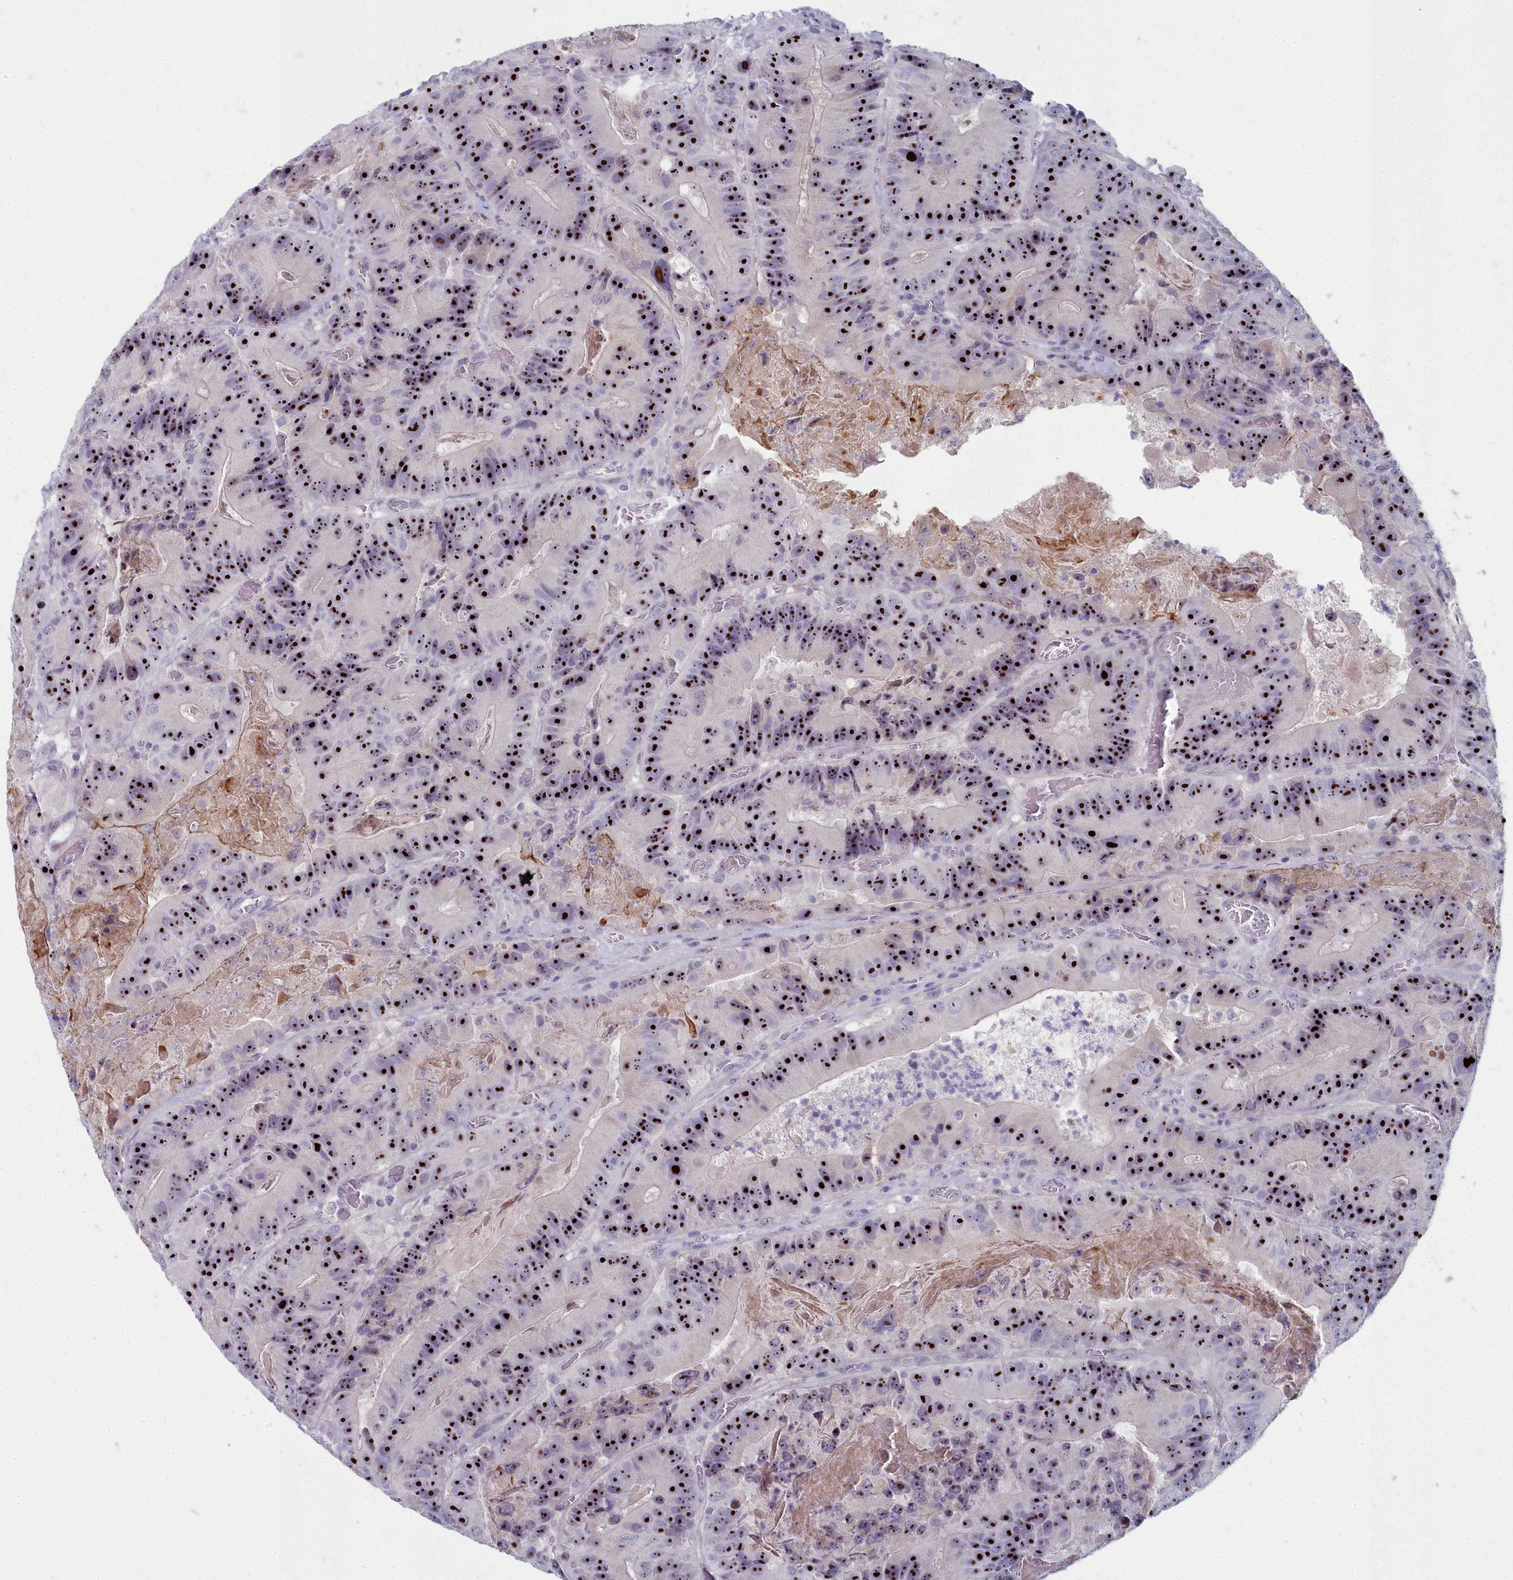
{"staining": {"intensity": "strong", "quantity": ">75%", "location": "nuclear"}, "tissue": "colorectal cancer", "cell_type": "Tumor cells", "image_type": "cancer", "snomed": [{"axis": "morphology", "description": "Adenocarcinoma, NOS"}, {"axis": "topography", "description": "Colon"}], "caption": "High-magnification brightfield microscopy of colorectal adenocarcinoma stained with DAB (brown) and counterstained with hematoxylin (blue). tumor cells exhibit strong nuclear staining is identified in about>75% of cells. The staining is performed using DAB brown chromogen to label protein expression. The nuclei are counter-stained blue using hematoxylin.", "gene": "INSYN2A", "patient": {"sex": "female", "age": 86}}